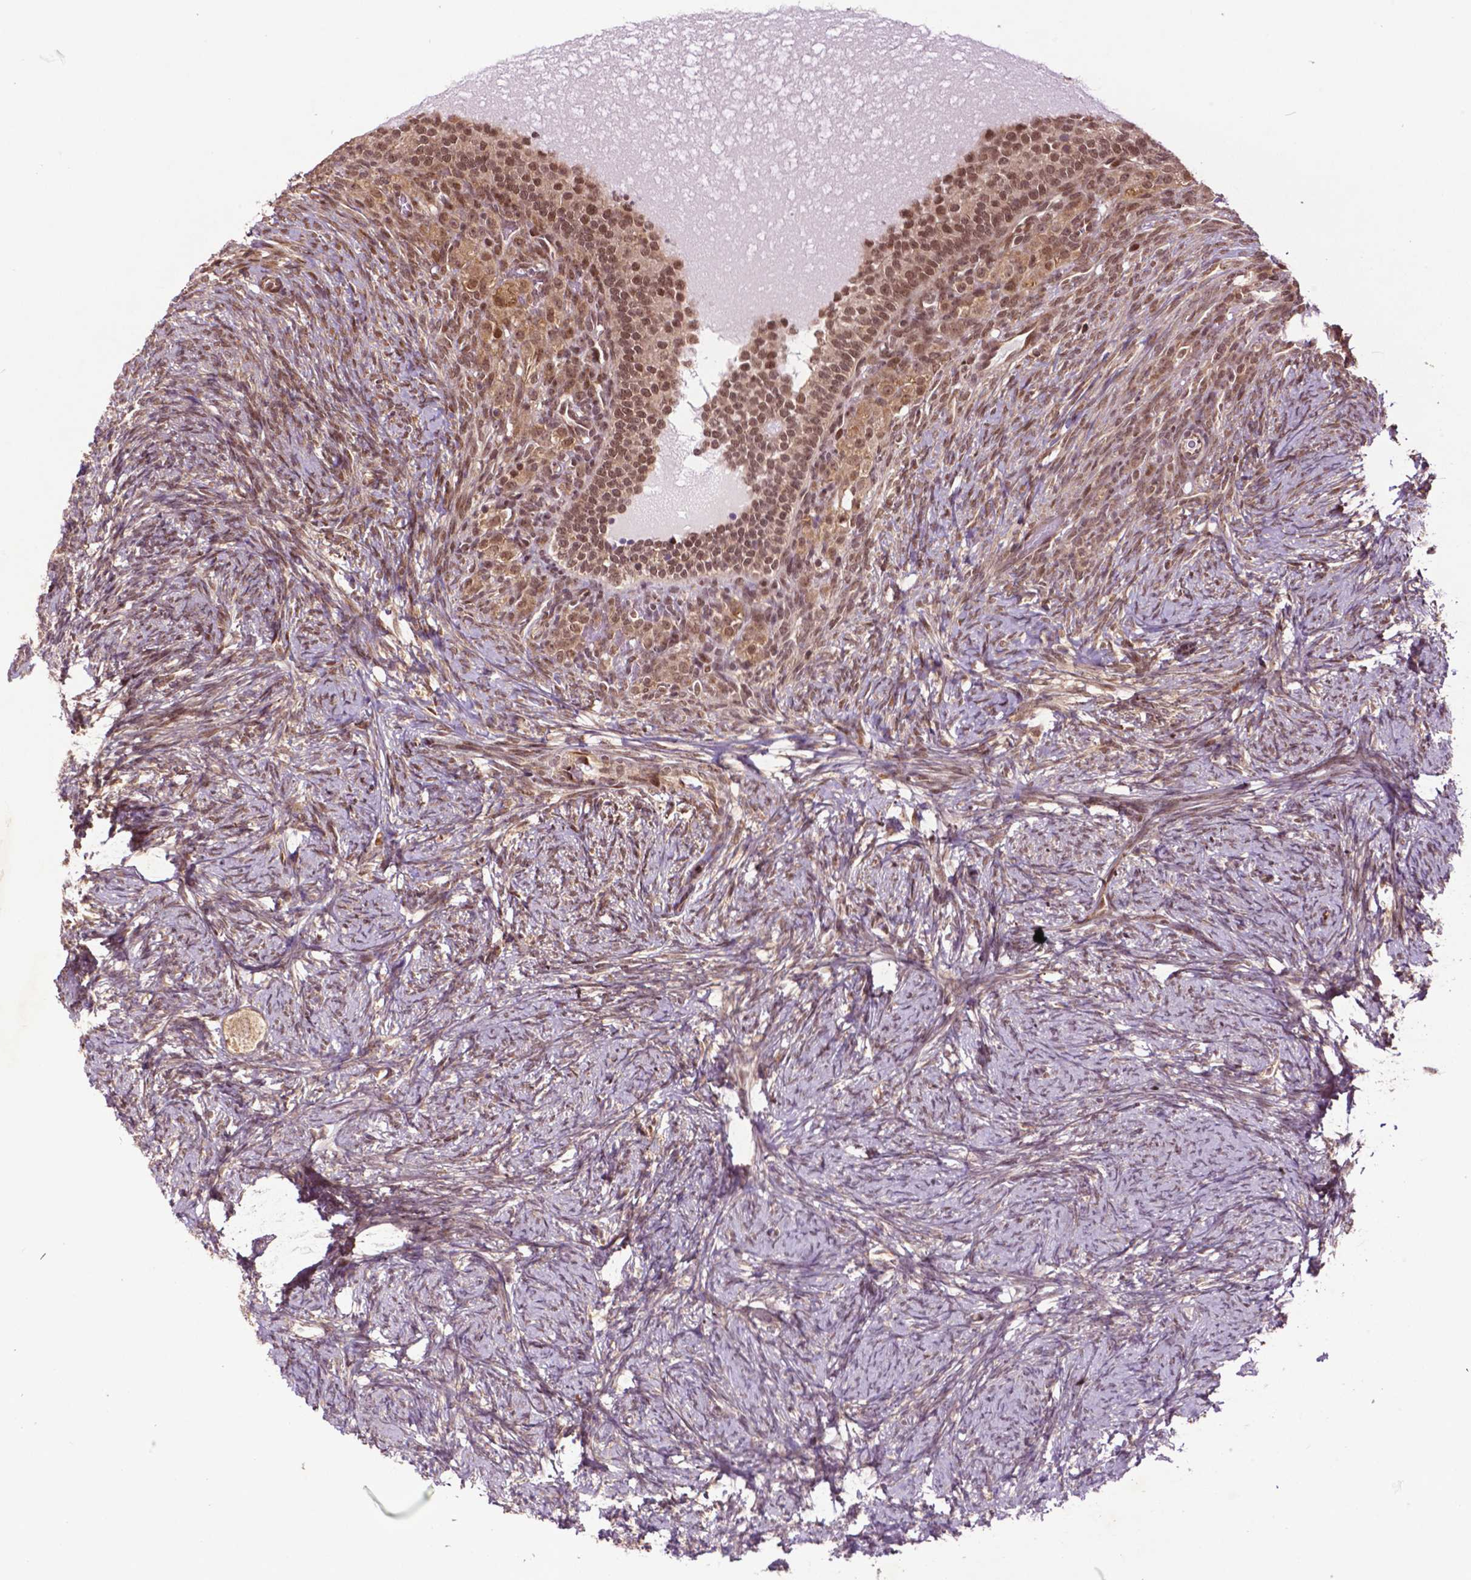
{"staining": {"intensity": "weak", "quantity": ">75%", "location": "cytoplasmic/membranous"}, "tissue": "ovary", "cell_type": "Follicle cells", "image_type": "normal", "snomed": [{"axis": "morphology", "description": "Normal tissue, NOS"}, {"axis": "topography", "description": "Ovary"}], "caption": "Immunohistochemistry image of unremarkable human ovary stained for a protein (brown), which demonstrates low levels of weak cytoplasmic/membranous expression in about >75% of follicle cells.", "gene": "TMX2", "patient": {"sex": "female", "age": 34}}